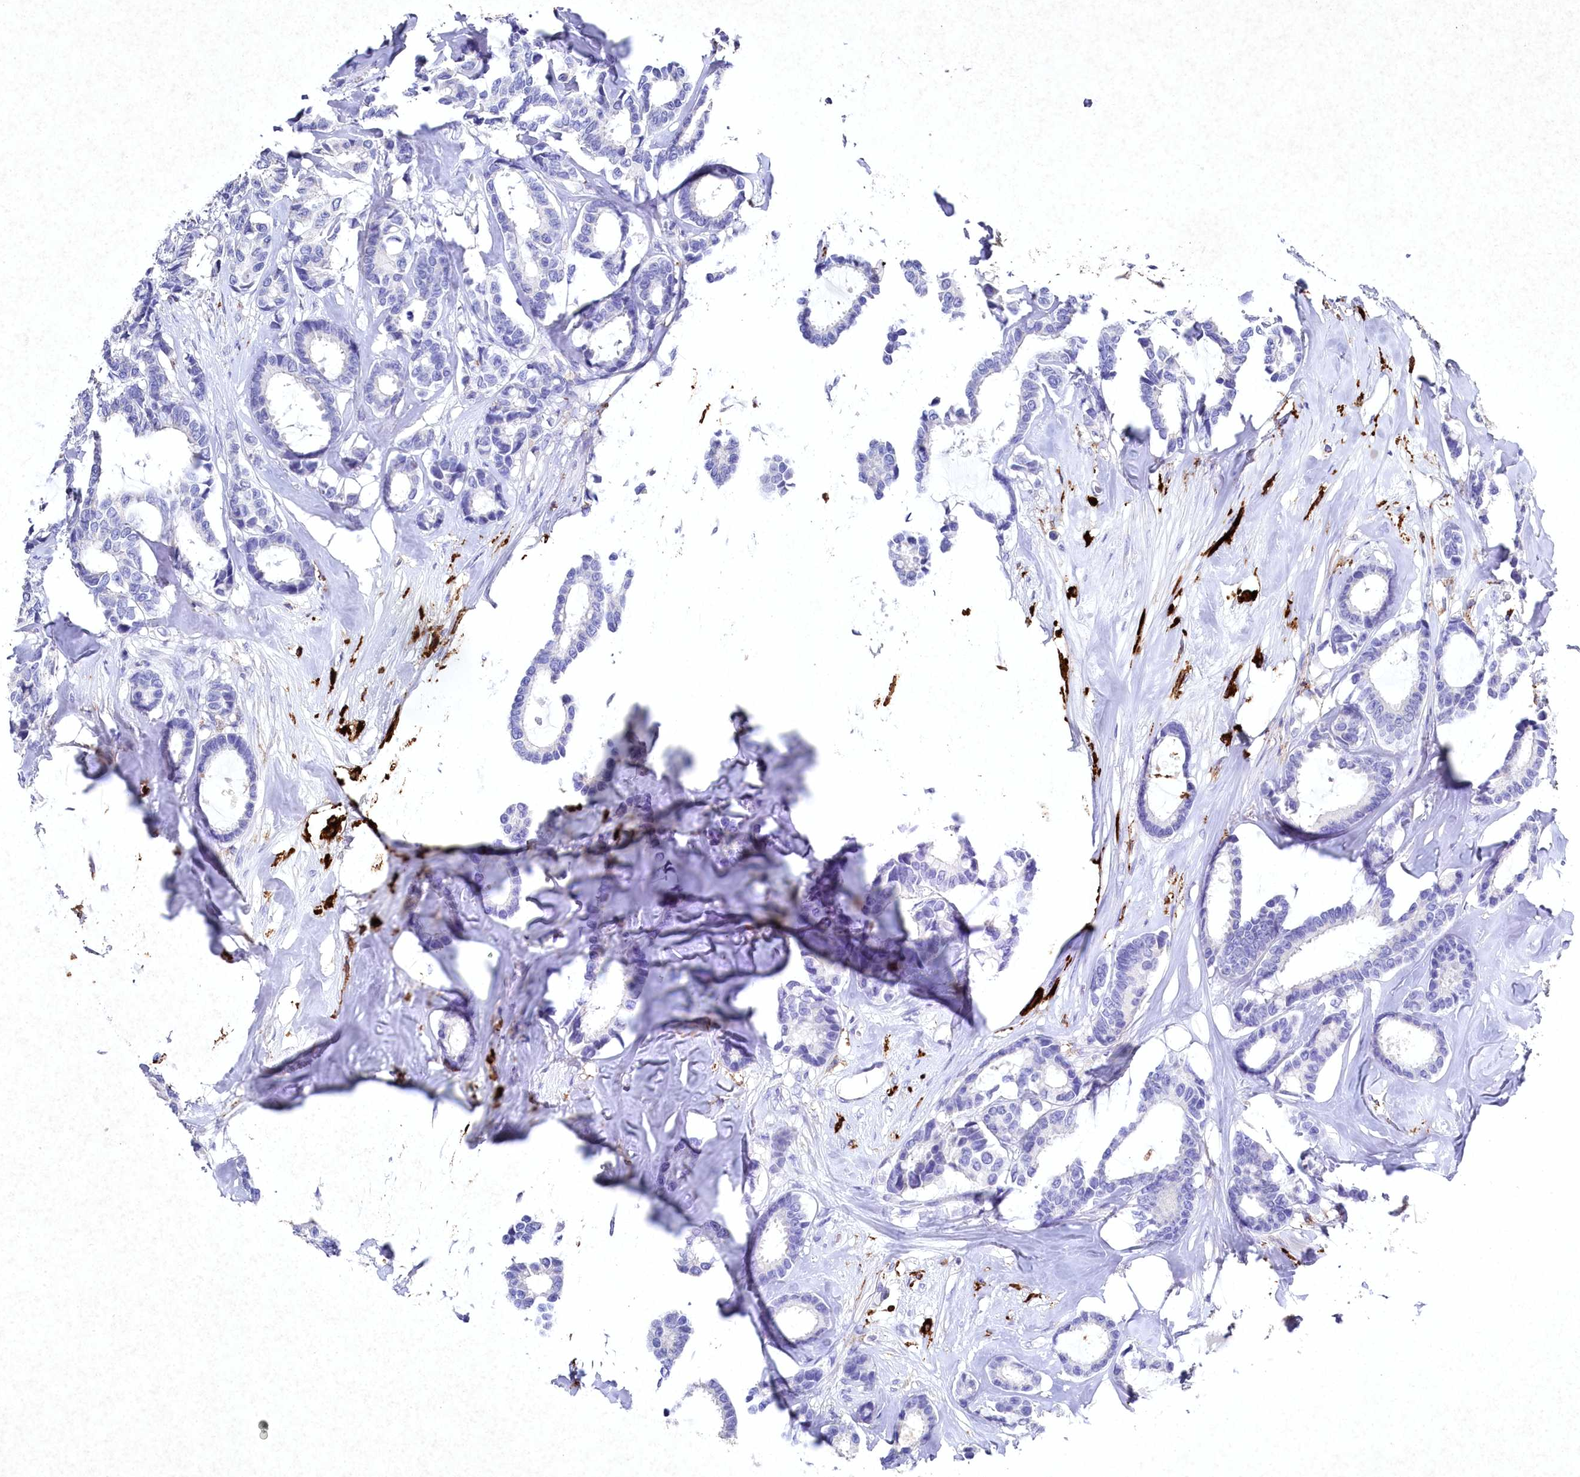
{"staining": {"intensity": "negative", "quantity": "none", "location": "none"}, "tissue": "breast cancer", "cell_type": "Tumor cells", "image_type": "cancer", "snomed": [{"axis": "morphology", "description": "Duct carcinoma"}, {"axis": "topography", "description": "Breast"}], "caption": "The histopathology image displays no significant positivity in tumor cells of infiltrating ductal carcinoma (breast).", "gene": "CLEC4M", "patient": {"sex": "female", "age": 87}}